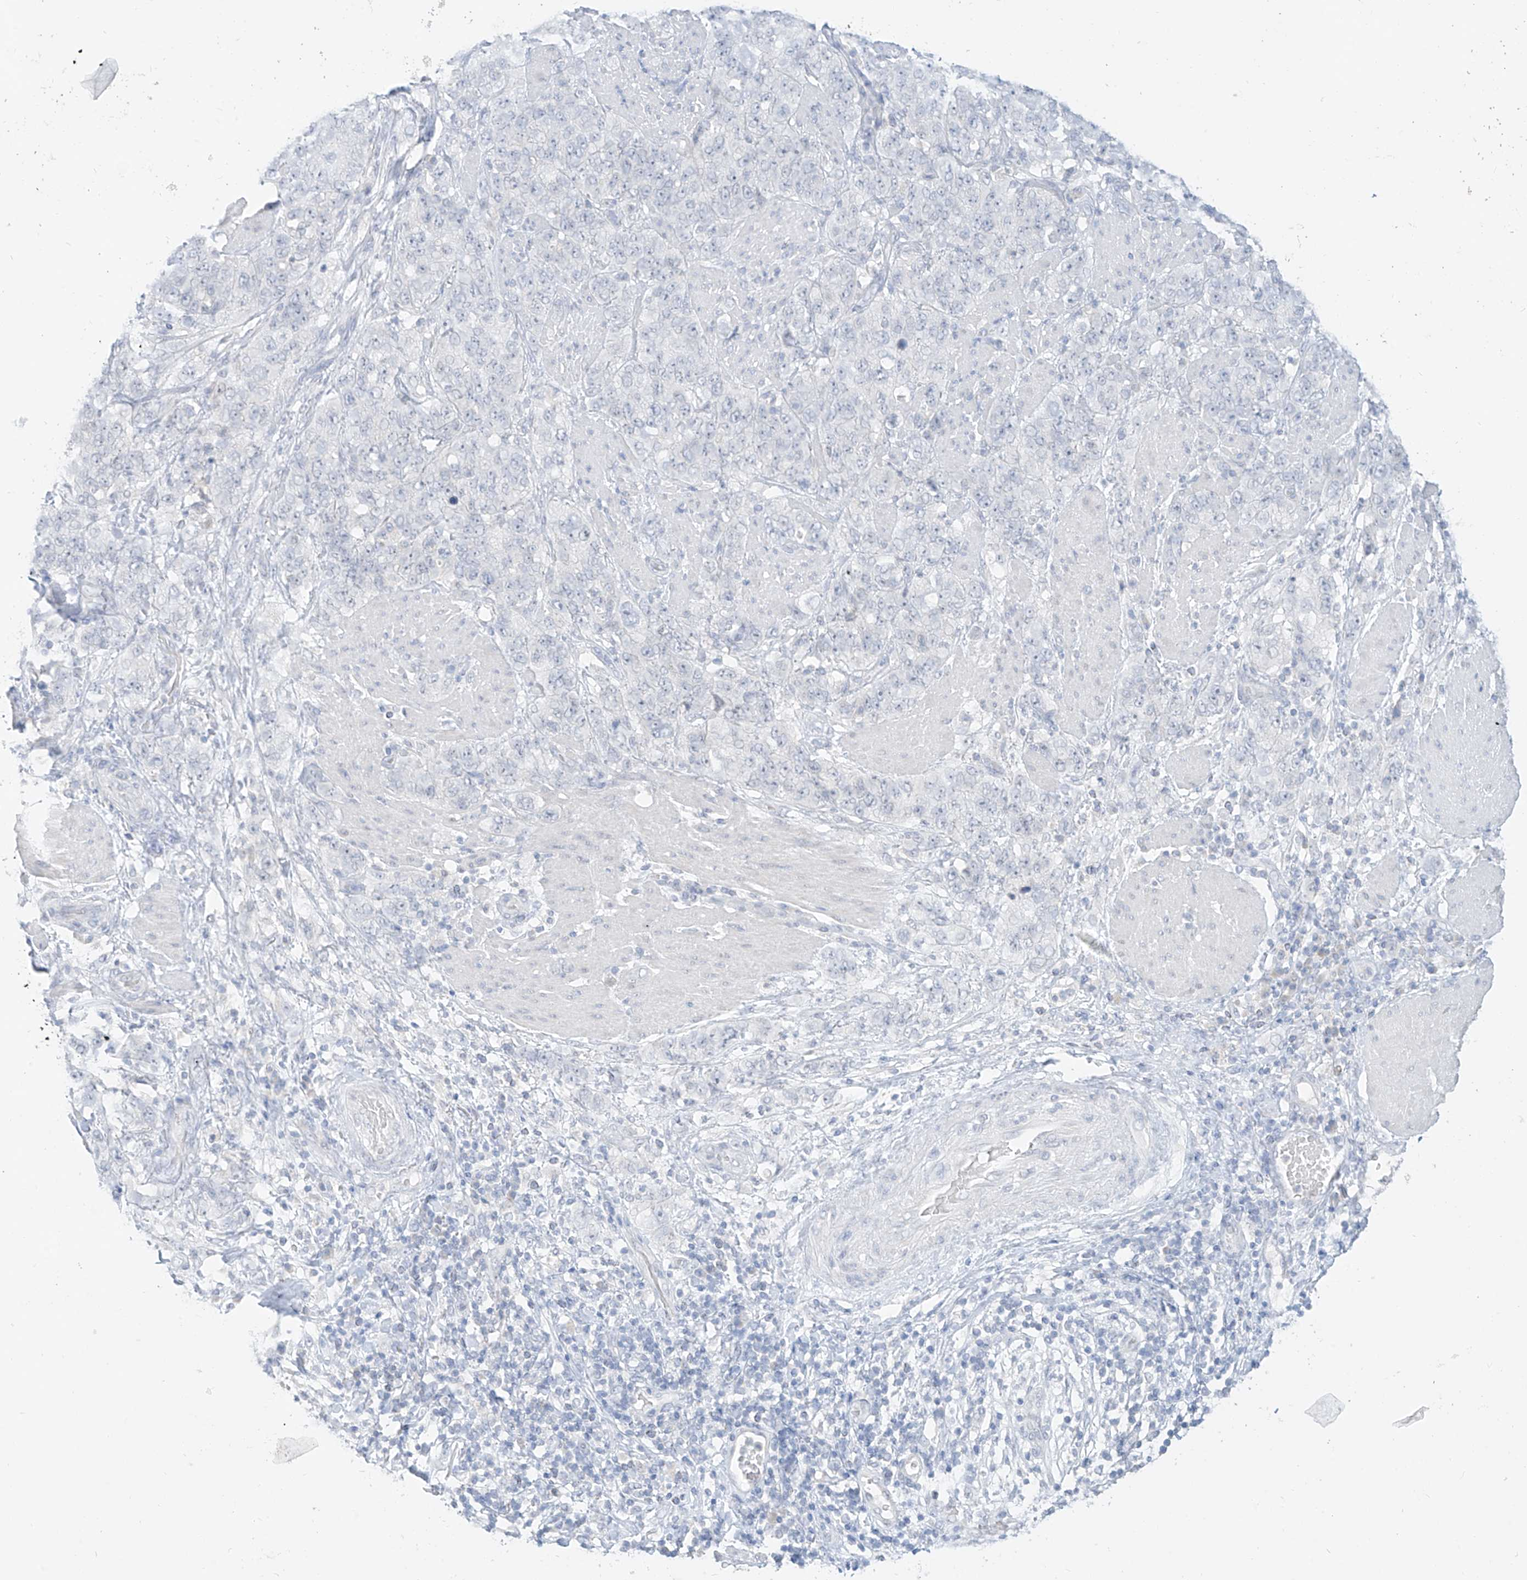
{"staining": {"intensity": "negative", "quantity": "none", "location": "none"}, "tissue": "stomach cancer", "cell_type": "Tumor cells", "image_type": "cancer", "snomed": [{"axis": "morphology", "description": "Adenocarcinoma, NOS"}, {"axis": "topography", "description": "Stomach"}], "caption": "Stomach cancer was stained to show a protein in brown. There is no significant positivity in tumor cells.", "gene": "BARX2", "patient": {"sex": "male", "age": 48}}